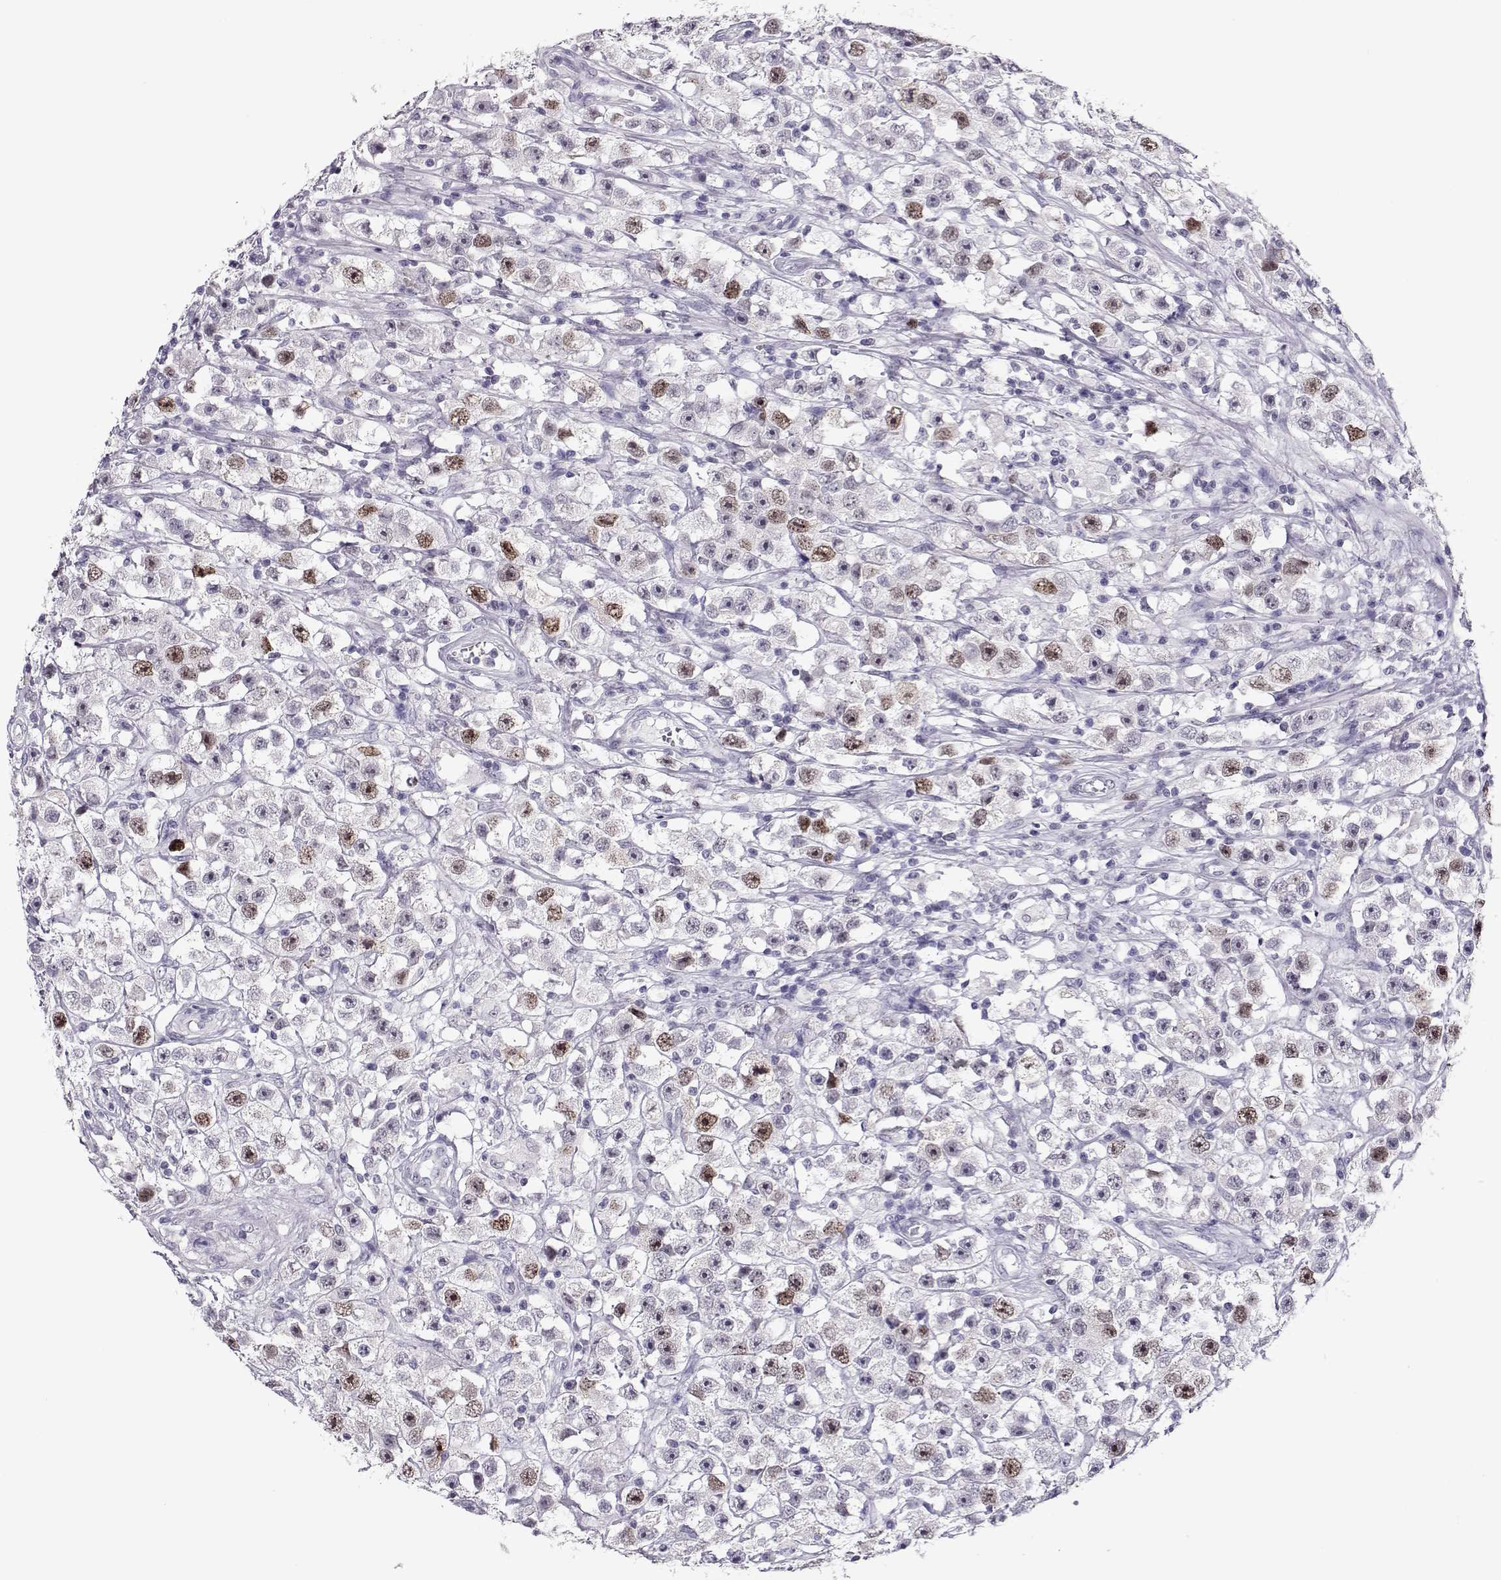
{"staining": {"intensity": "moderate", "quantity": "<25%", "location": "nuclear"}, "tissue": "testis cancer", "cell_type": "Tumor cells", "image_type": "cancer", "snomed": [{"axis": "morphology", "description": "Seminoma, NOS"}, {"axis": "topography", "description": "Testis"}], "caption": "IHC histopathology image of neoplastic tissue: human testis seminoma stained using IHC exhibits low levels of moderate protein expression localized specifically in the nuclear of tumor cells, appearing as a nuclear brown color.", "gene": "SGO1", "patient": {"sex": "male", "age": 45}}